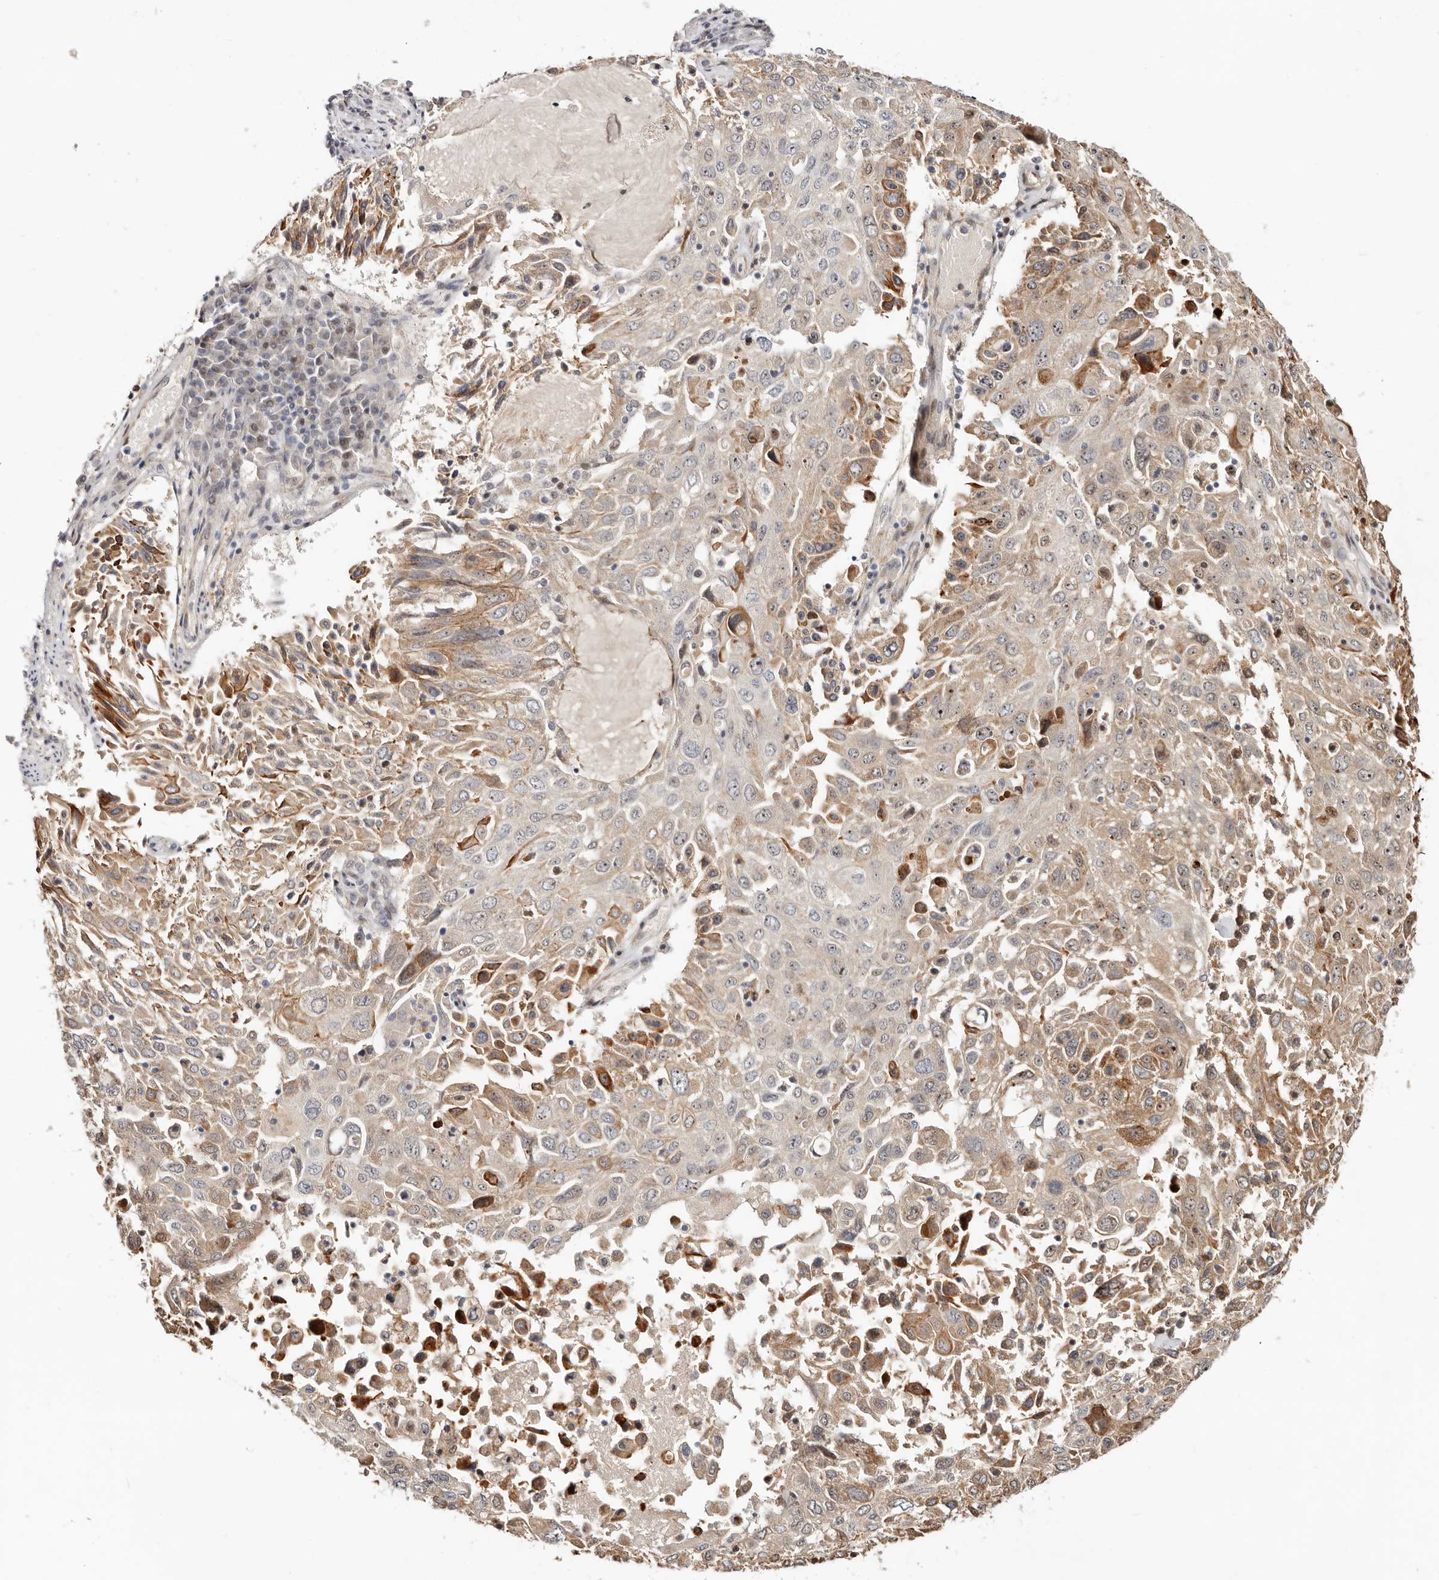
{"staining": {"intensity": "moderate", "quantity": "<25%", "location": "cytoplasmic/membranous"}, "tissue": "lung cancer", "cell_type": "Tumor cells", "image_type": "cancer", "snomed": [{"axis": "morphology", "description": "Squamous cell carcinoma, NOS"}, {"axis": "topography", "description": "Lung"}], "caption": "This micrograph shows IHC staining of lung squamous cell carcinoma, with low moderate cytoplasmic/membranous staining in approximately <25% of tumor cells.", "gene": "ODF2L", "patient": {"sex": "male", "age": 65}}